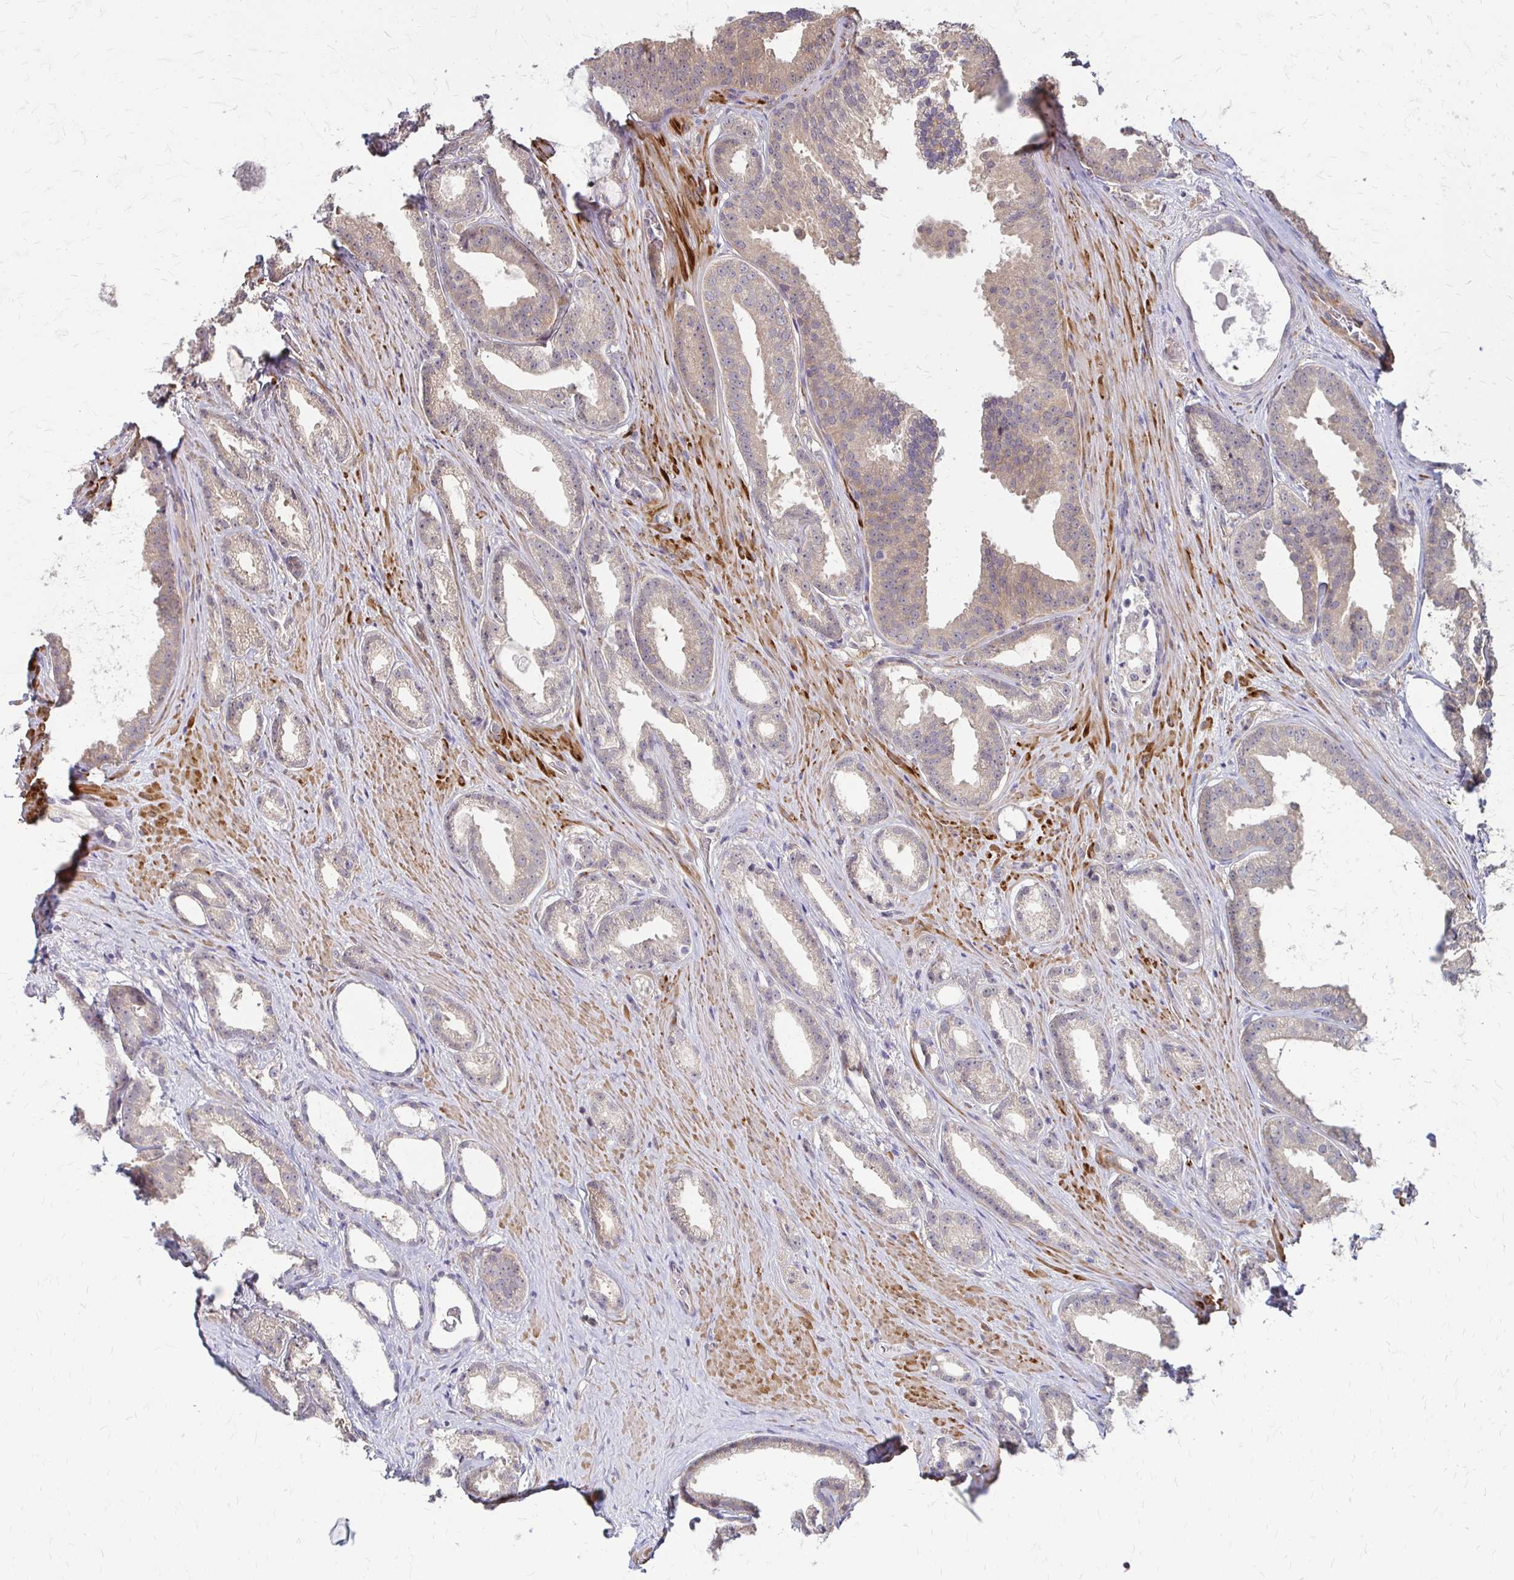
{"staining": {"intensity": "weak", "quantity": "<25%", "location": "cytoplasmic/membranous"}, "tissue": "prostate cancer", "cell_type": "Tumor cells", "image_type": "cancer", "snomed": [{"axis": "morphology", "description": "Adenocarcinoma, Low grade"}, {"axis": "topography", "description": "Prostate"}], "caption": "Human prostate low-grade adenocarcinoma stained for a protein using immunohistochemistry displays no staining in tumor cells.", "gene": "CFL2", "patient": {"sex": "male", "age": 65}}